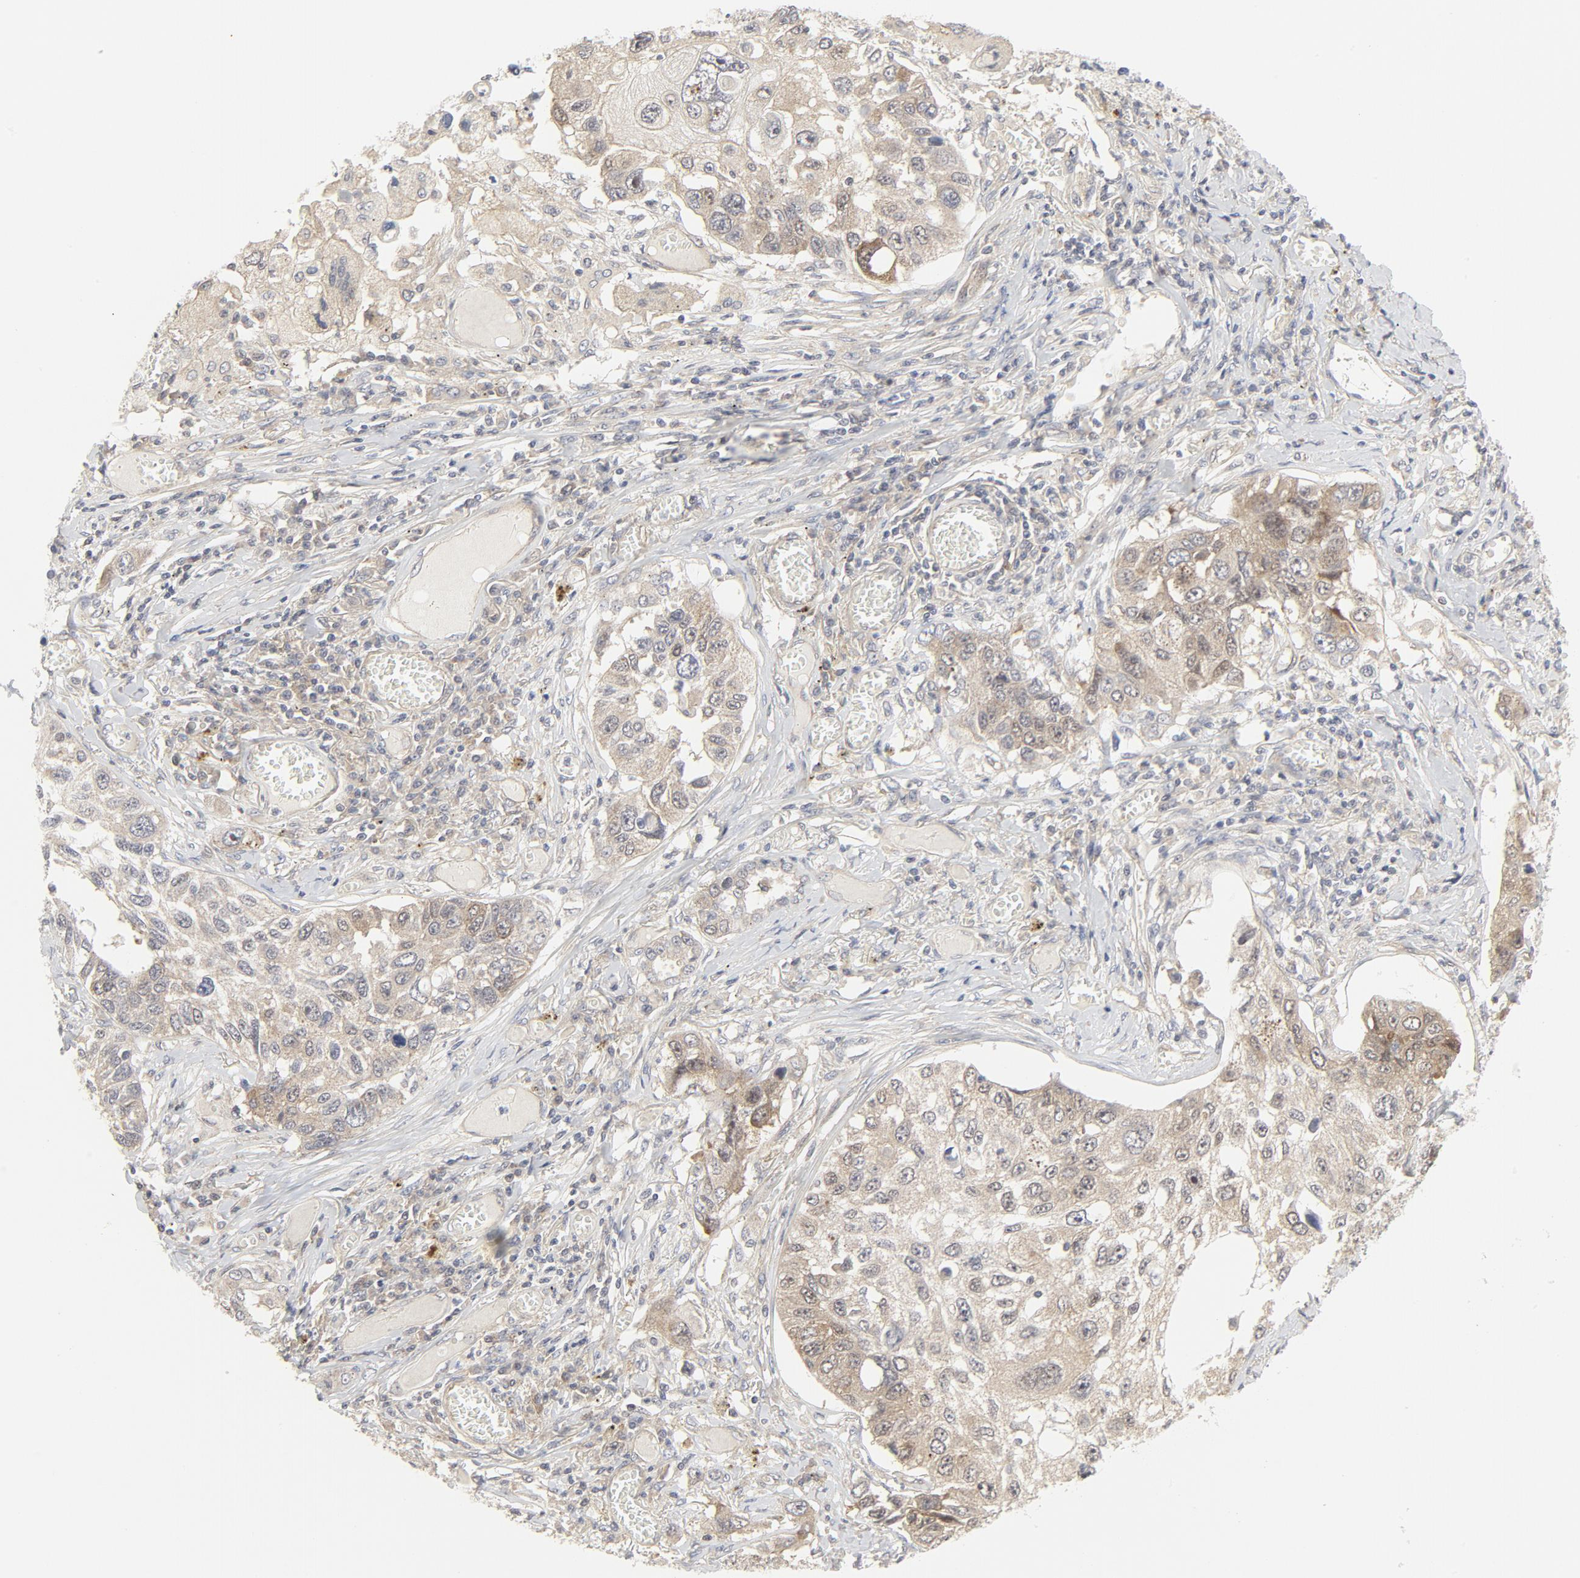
{"staining": {"intensity": "weak", "quantity": ">75%", "location": "cytoplasmic/membranous"}, "tissue": "lung cancer", "cell_type": "Tumor cells", "image_type": "cancer", "snomed": [{"axis": "morphology", "description": "Squamous cell carcinoma, NOS"}, {"axis": "topography", "description": "Lung"}], "caption": "Lung cancer tissue displays weak cytoplasmic/membranous positivity in approximately >75% of tumor cells", "gene": "MAP2K7", "patient": {"sex": "male", "age": 71}}